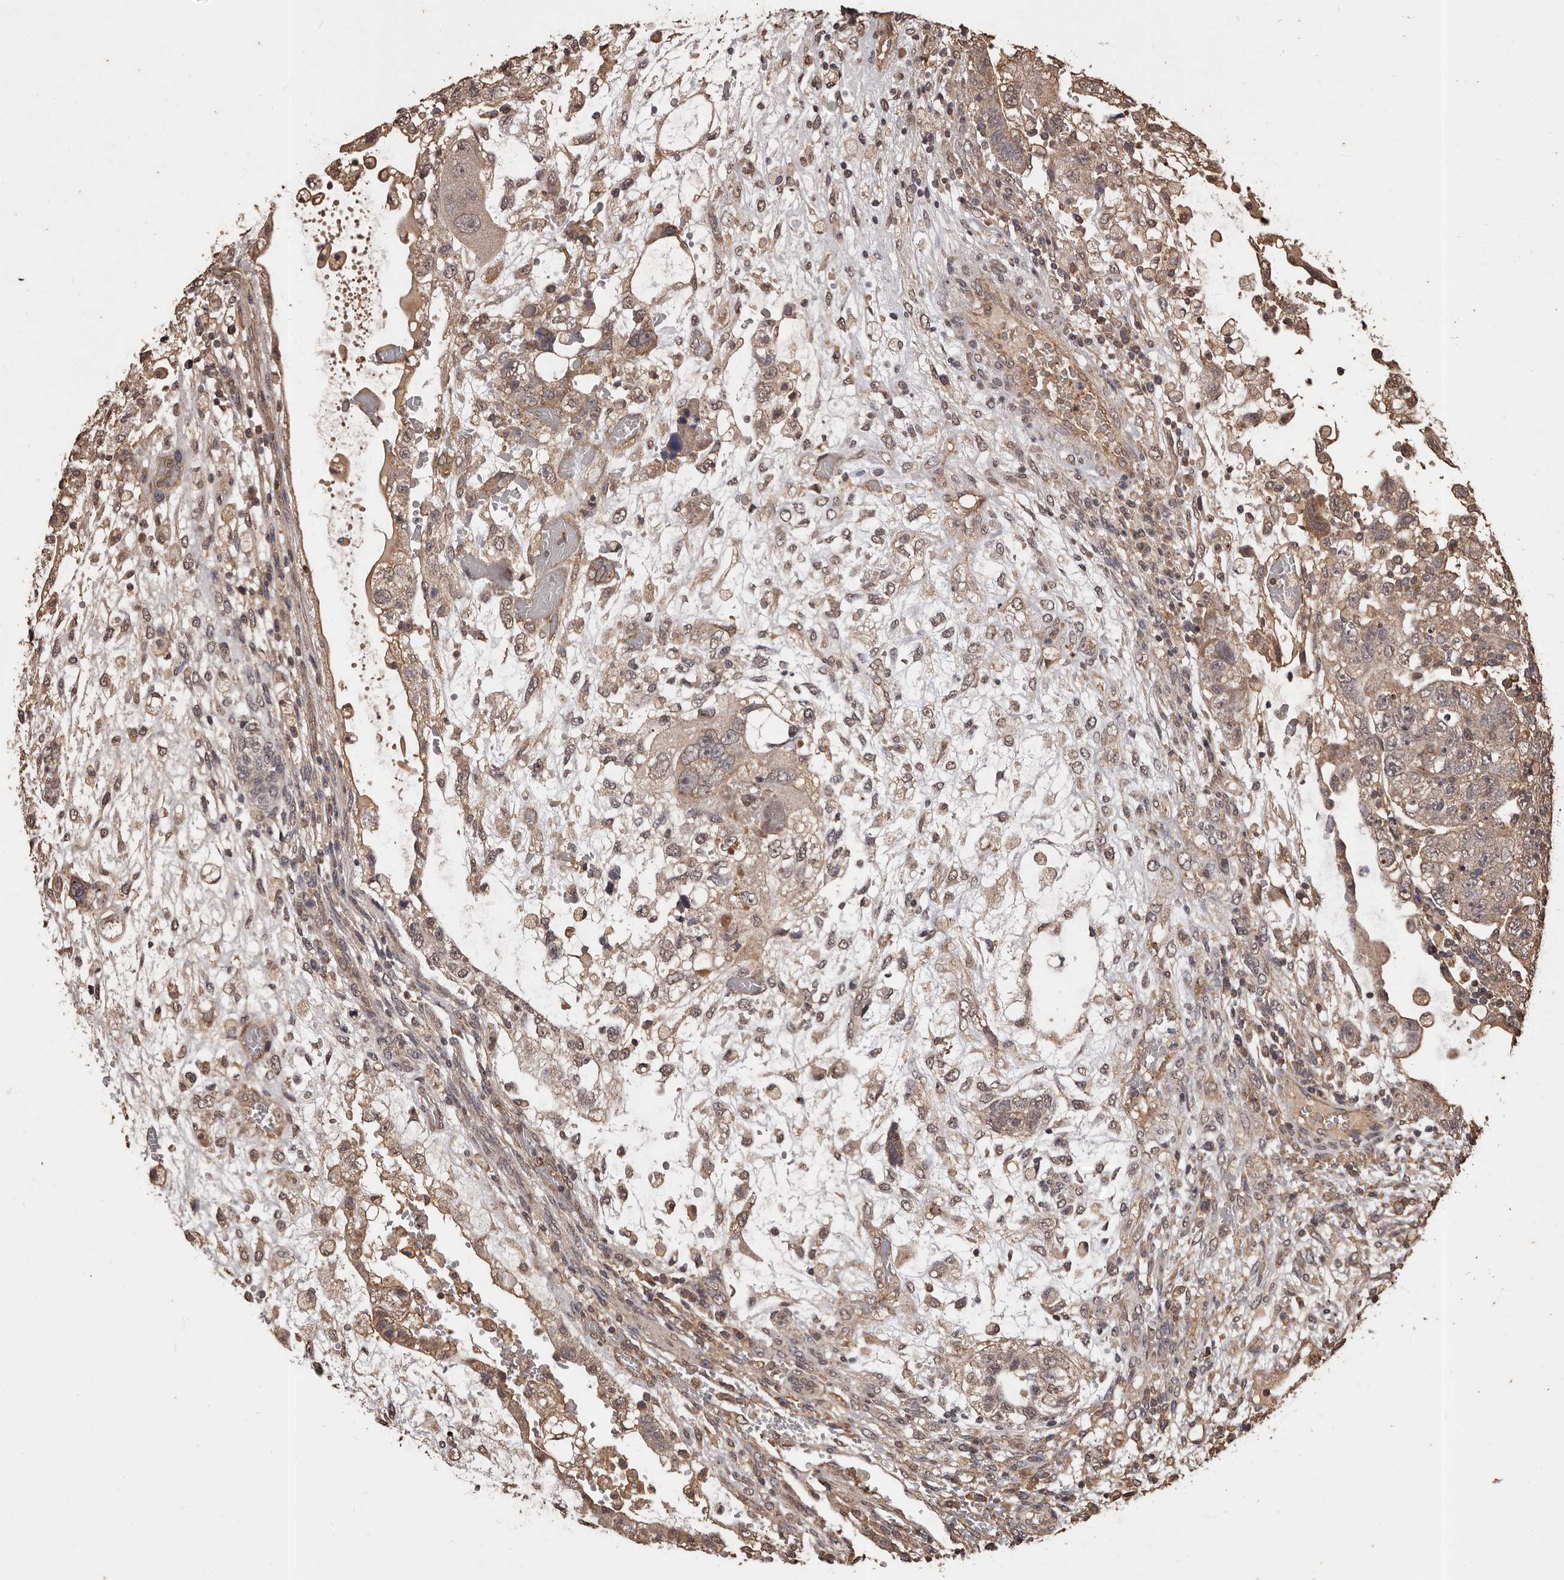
{"staining": {"intensity": "moderate", "quantity": ">75%", "location": "cytoplasmic/membranous"}, "tissue": "testis cancer", "cell_type": "Tumor cells", "image_type": "cancer", "snomed": [{"axis": "morphology", "description": "Carcinoma, Embryonal, NOS"}, {"axis": "topography", "description": "Testis"}], "caption": "Approximately >75% of tumor cells in testis cancer display moderate cytoplasmic/membranous protein staining as visualized by brown immunohistochemical staining.", "gene": "NAV1", "patient": {"sex": "male", "age": 36}}